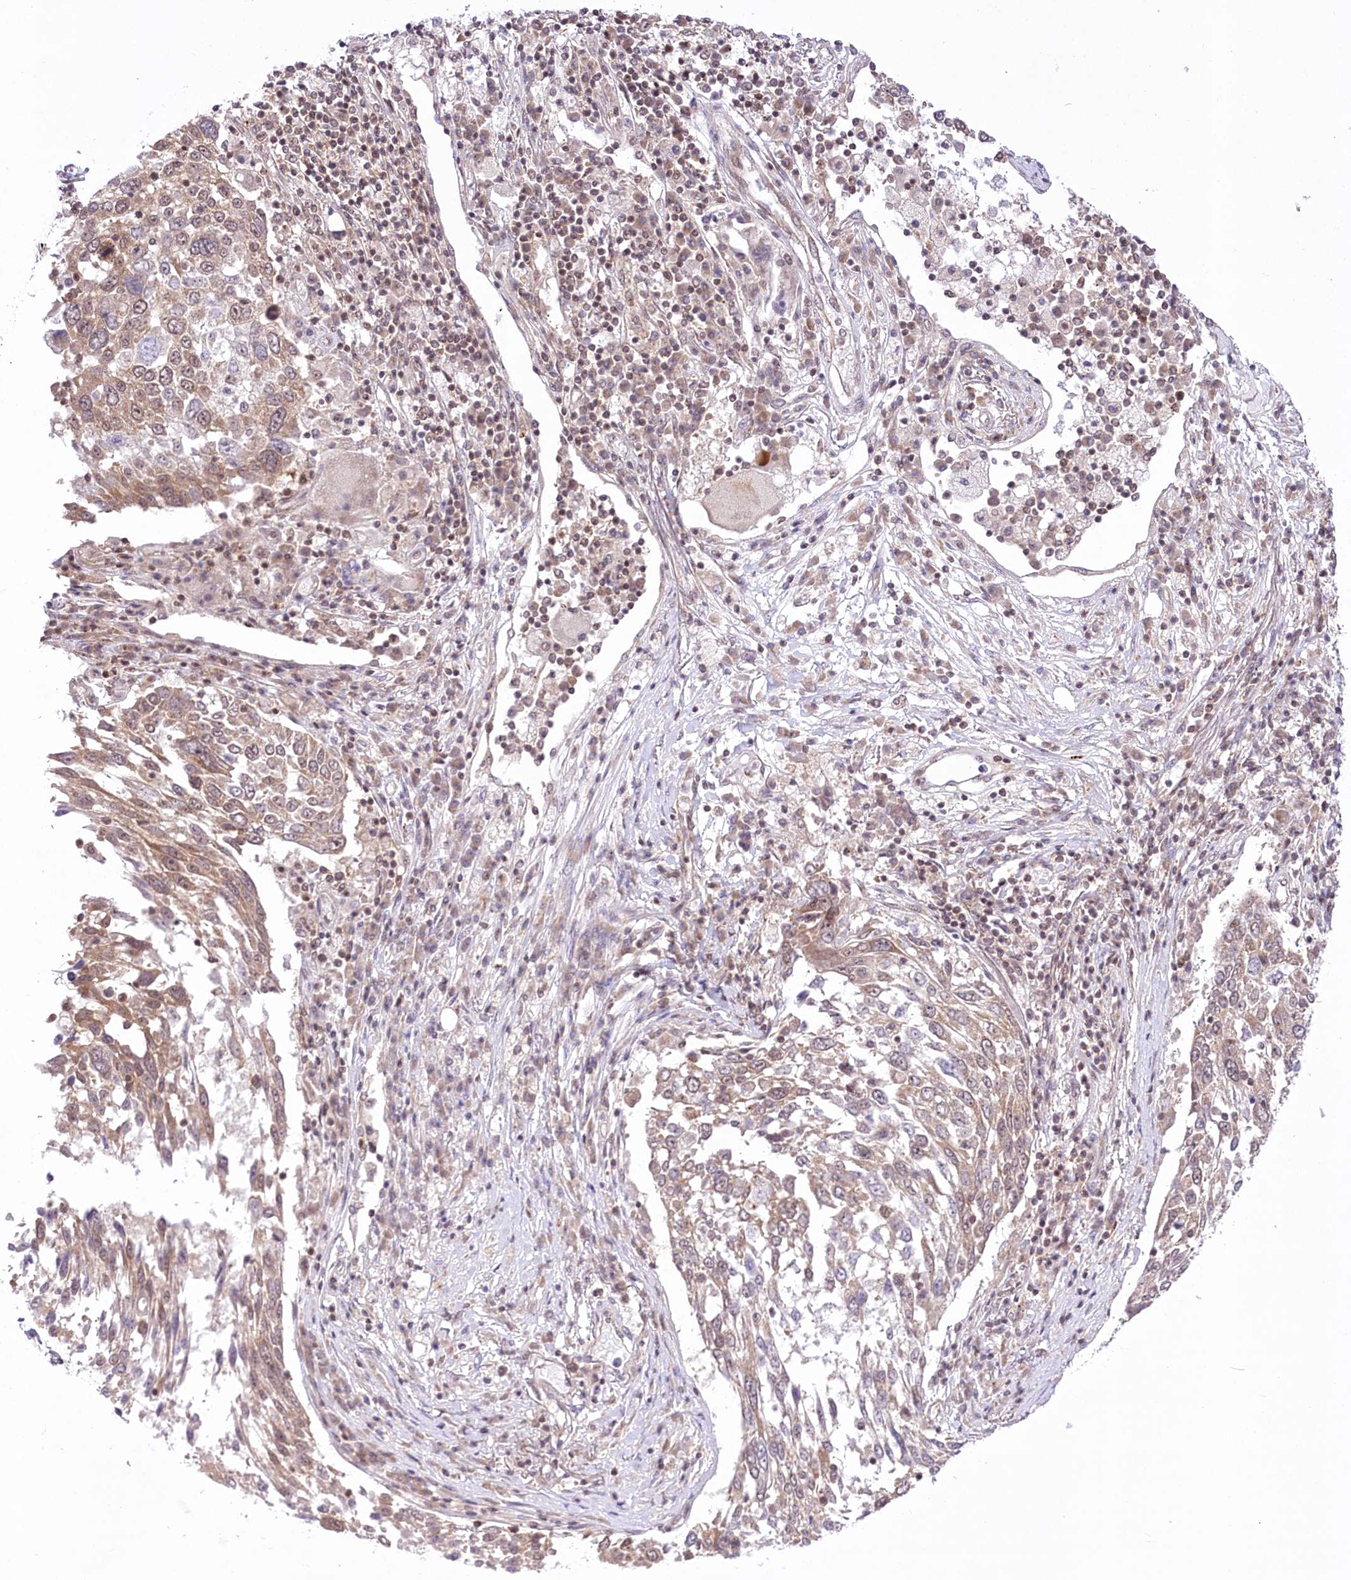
{"staining": {"intensity": "moderate", "quantity": "<25%", "location": "cytoplasmic/membranous"}, "tissue": "lung cancer", "cell_type": "Tumor cells", "image_type": "cancer", "snomed": [{"axis": "morphology", "description": "Squamous cell carcinoma, NOS"}, {"axis": "topography", "description": "Lung"}], "caption": "An IHC image of neoplastic tissue is shown. Protein staining in brown highlights moderate cytoplasmic/membranous positivity in lung cancer within tumor cells. The protein is shown in brown color, while the nuclei are stained blue.", "gene": "ZMAT2", "patient": {"sex": "male", "age": 65}}